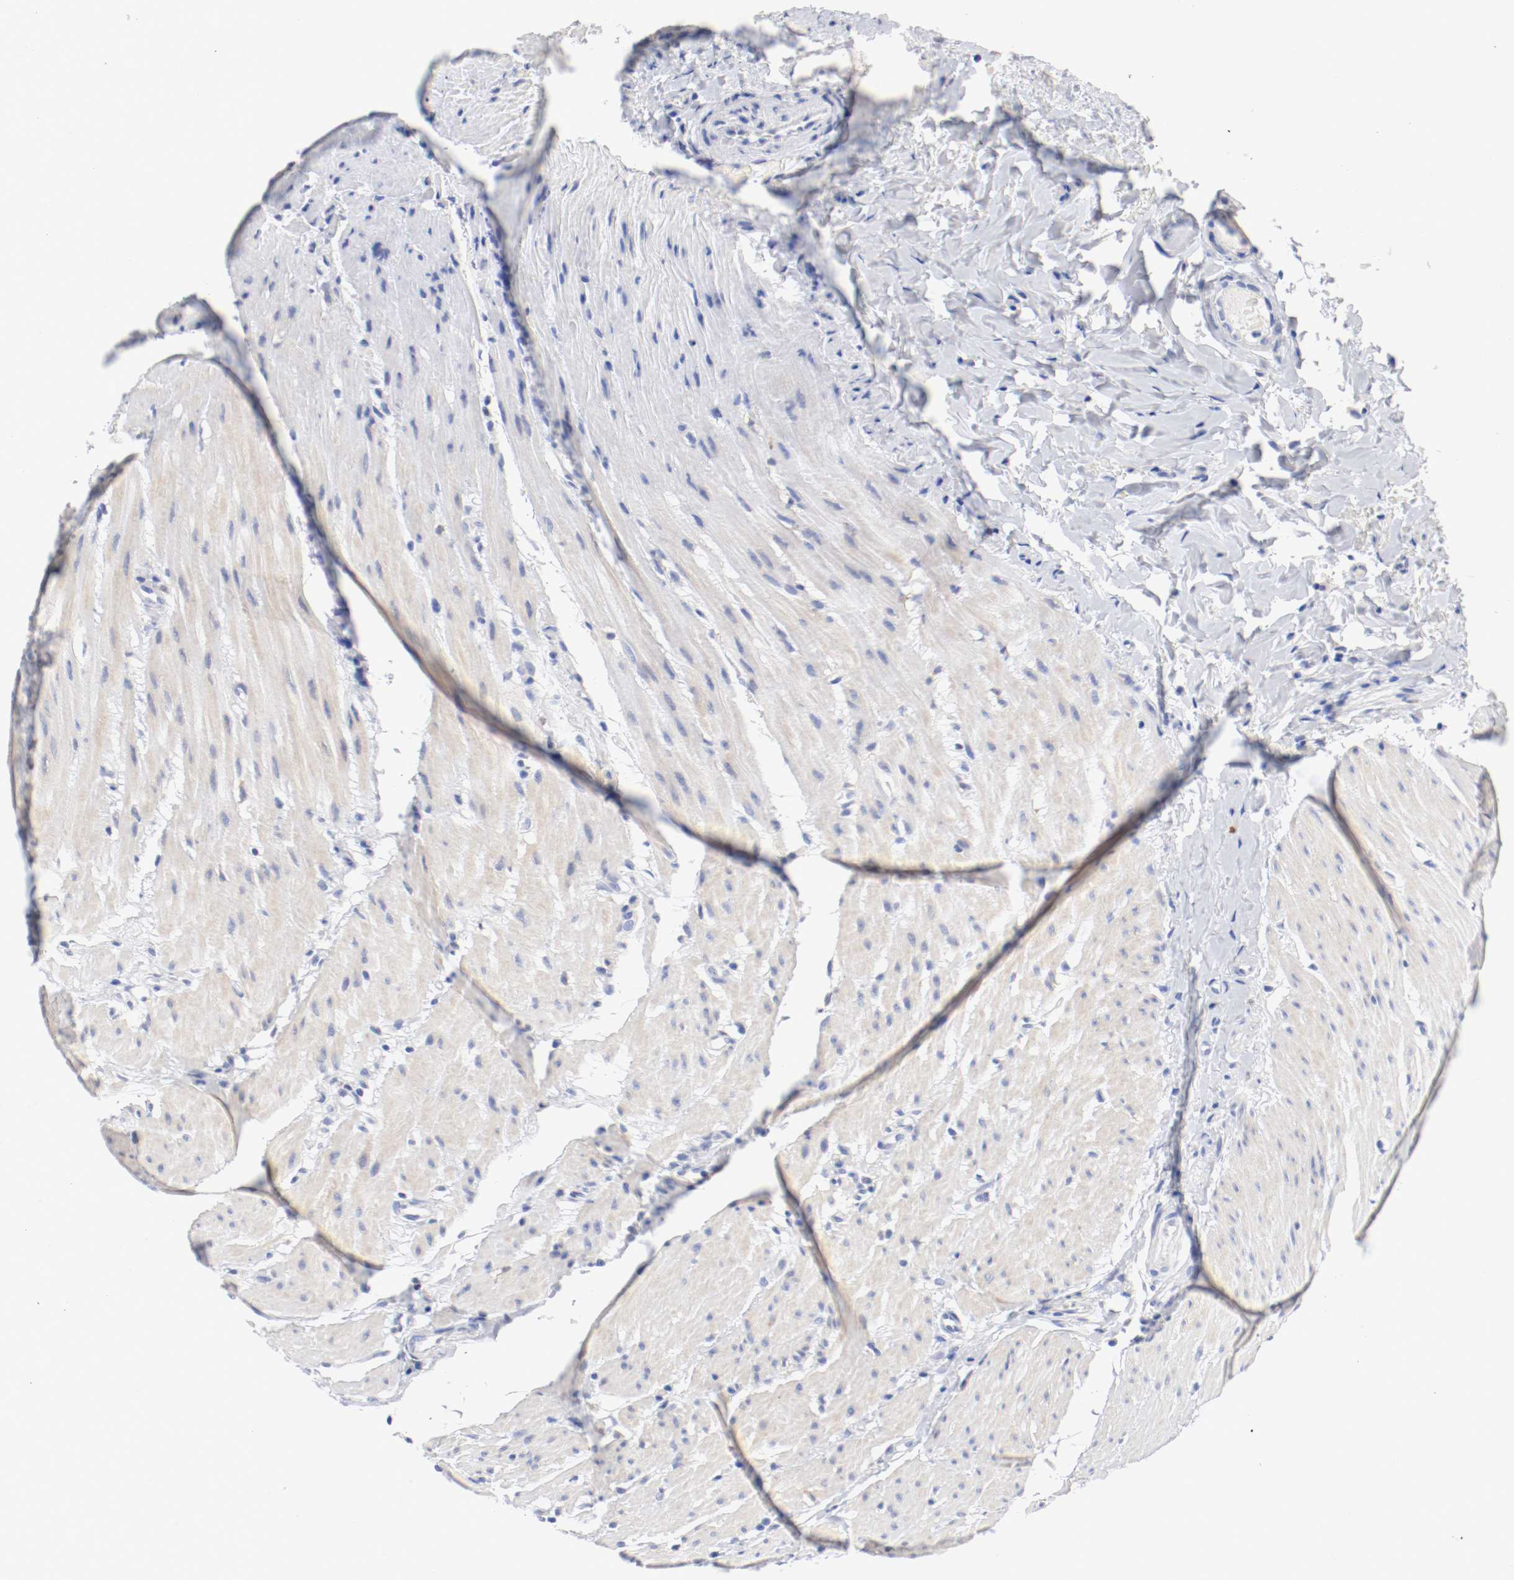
{"staining": {"intensity": "negative", "quantity": "none", "location": "none"}, "tissue": "colorectal cancer", "cell_type": "Tumor cells", "image_type": "cancer", "snomed": [{"axis": "morphology", "description": "Adenocarcinoma, NOS"}, {"axis": "topography", "description": "Colon"}], "caption": "The image demonstrates no significant staining in tumor cells of colorectal cancer.", "gene": "FGFBP1", "patient": {"sex": "female", "age": 57}}